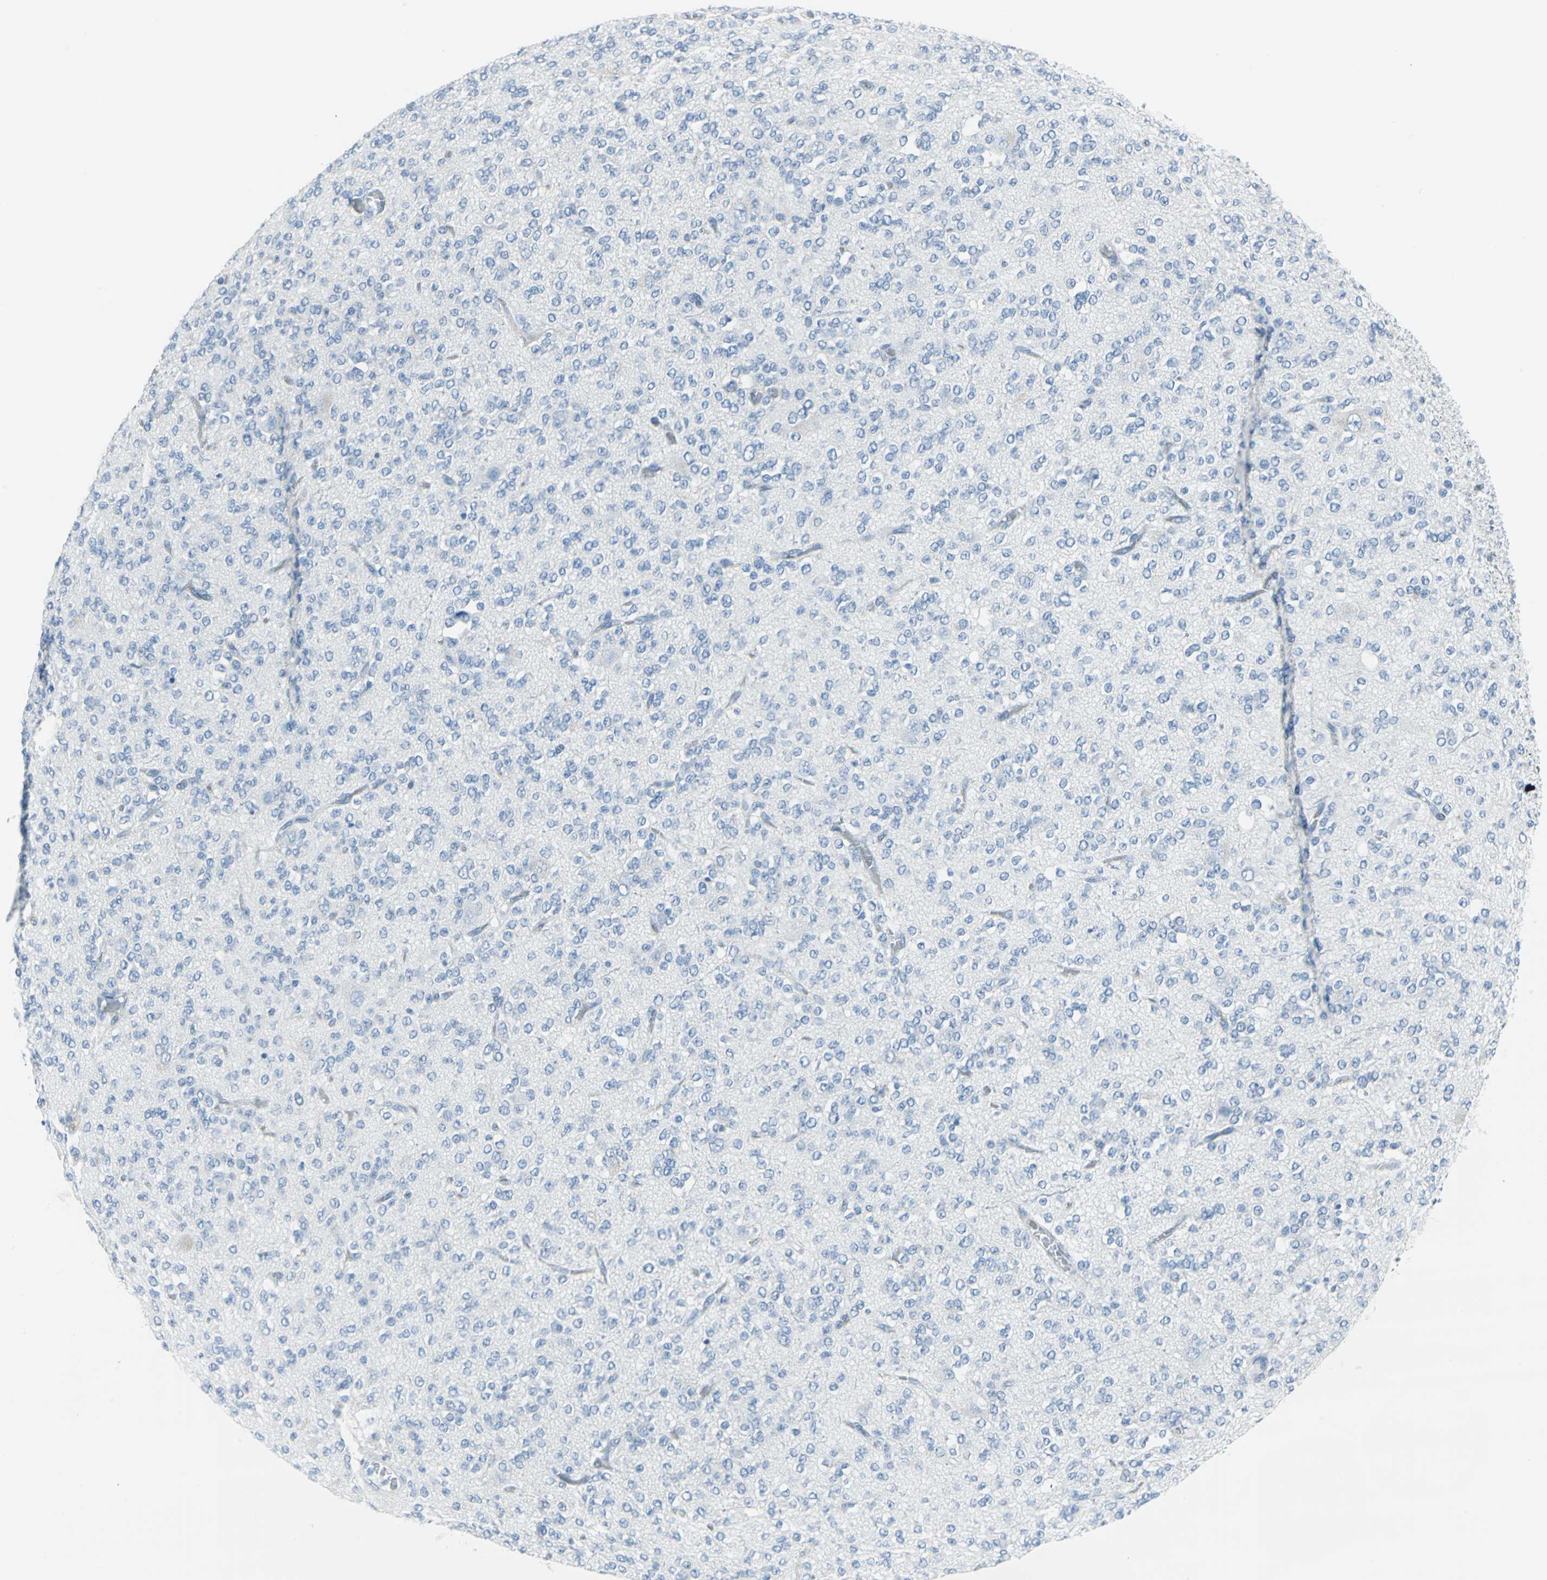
{"staining": {"intensity": "negative", "quantity": "none", "location": "none"}, "tissue": "glioma", "cell_type": "Tumor cells", "image_type": "cancer", "snomed": [{"axis": "morphology", "description": "Glioma, malignant, Low grade"}, {"axis": "topography", "description": "Brain"}], "caption": "This is an immunohistochemistry (IHC) micrograph of malignant low-grade glioma. There is no positivity in tumor cells.", "gene": "CYB5A", "patient": {"sex": "male", "age": 38}}